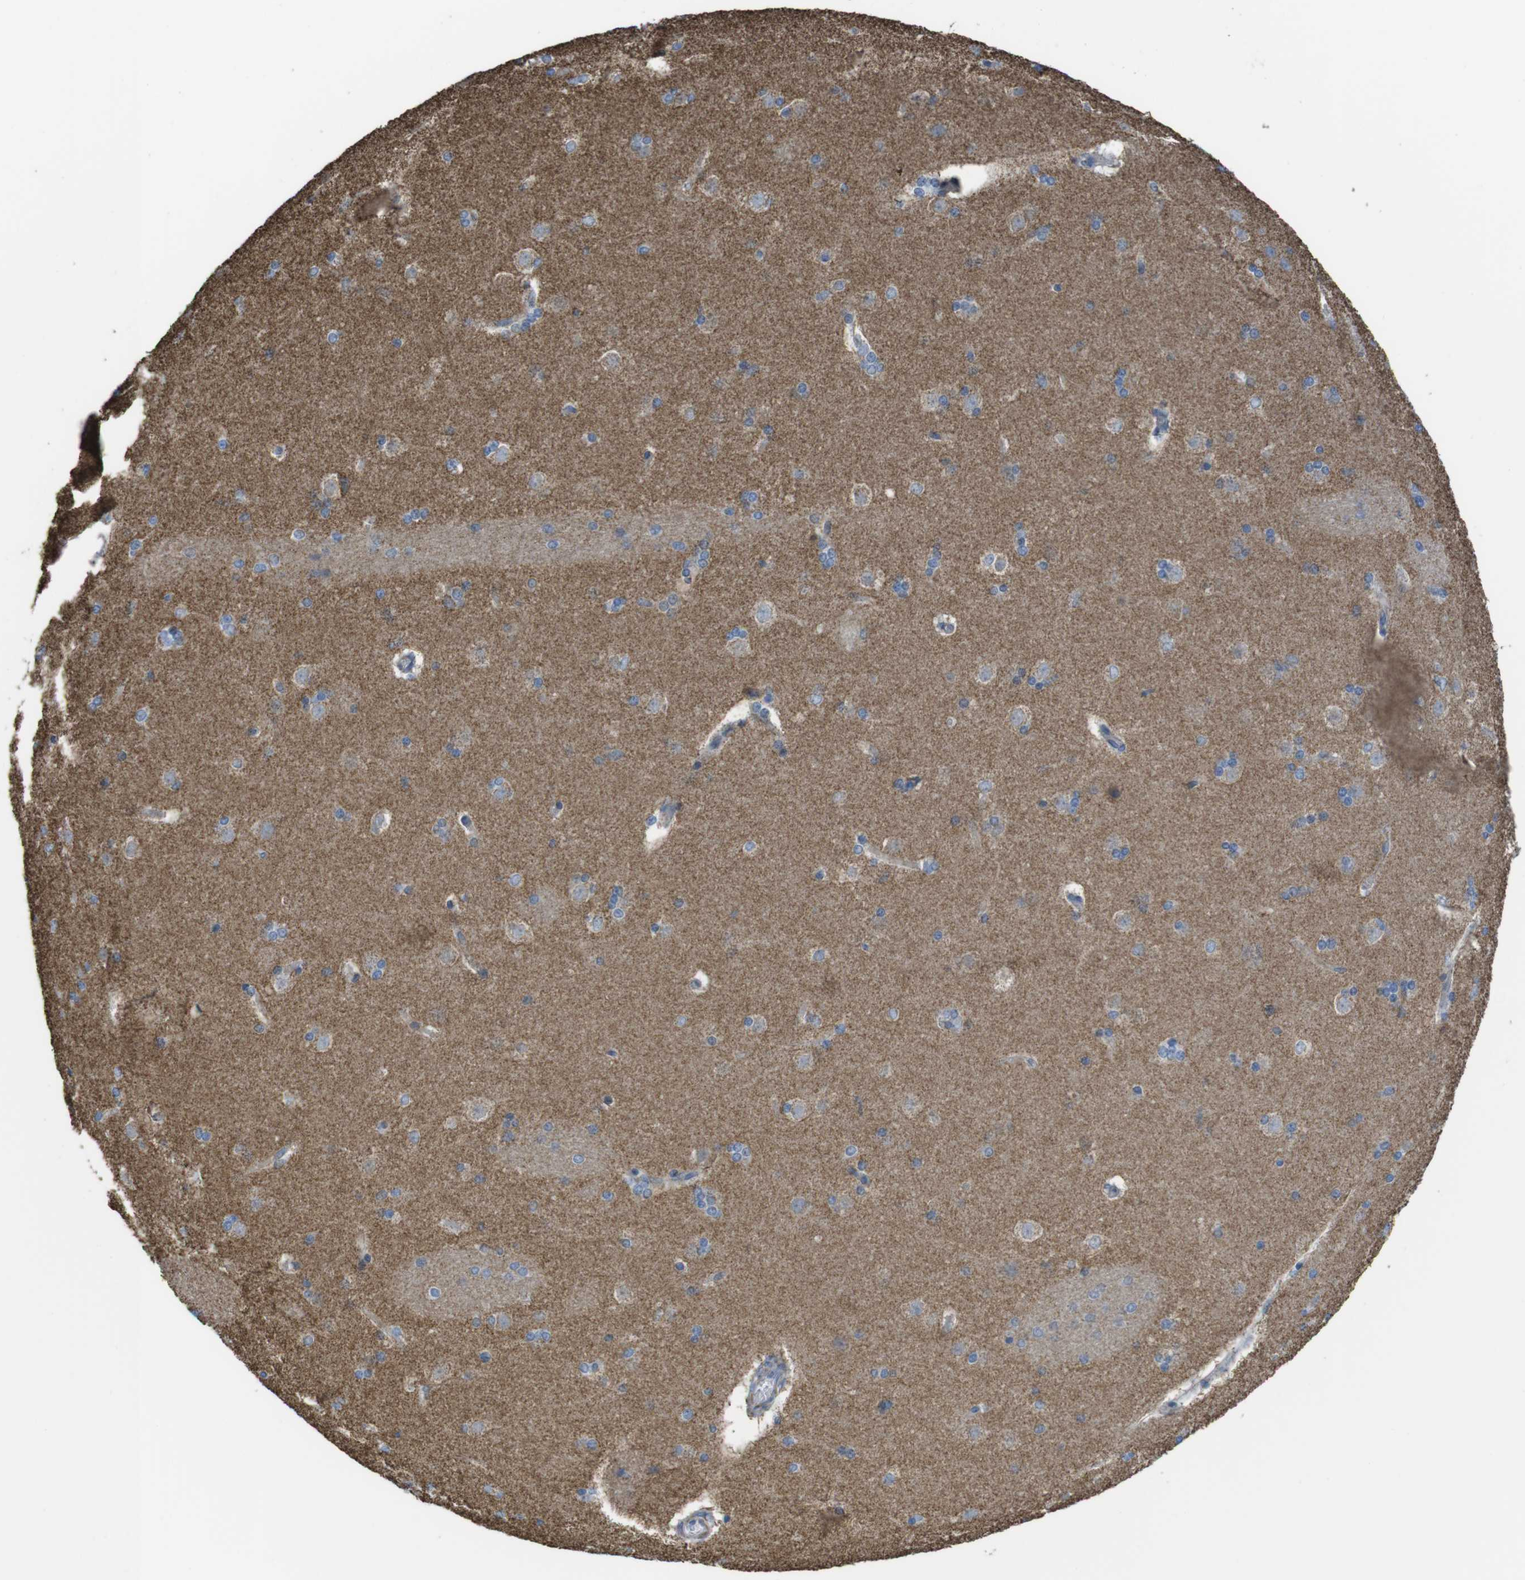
{"staining": {"intensity": "moderate", "quantity": "<25%", "location": "cytoplasmic/membranous"}, "tissue": "caudate", "cell_type": "Glial cells", "image_type": "normal", "snomed": [{"axis": "morphology", "description": "Normal tissue, NOS"}, {"axis": "topography", "description": "Lateral ventricle wall"}], "caption": "Protein staining by immunohistochemistry (IHC) displays moderate cytoplasmic/membranous positivity in approximately <25% of glial cells in unremarkable caudate. The protein of interest is stained brown, and the nuclei are stained in blue (DAB IHC with brightfield microscopy, high magnification).", "gene": "GRIK1", "patient": {"sex": "female", "age": 19}}